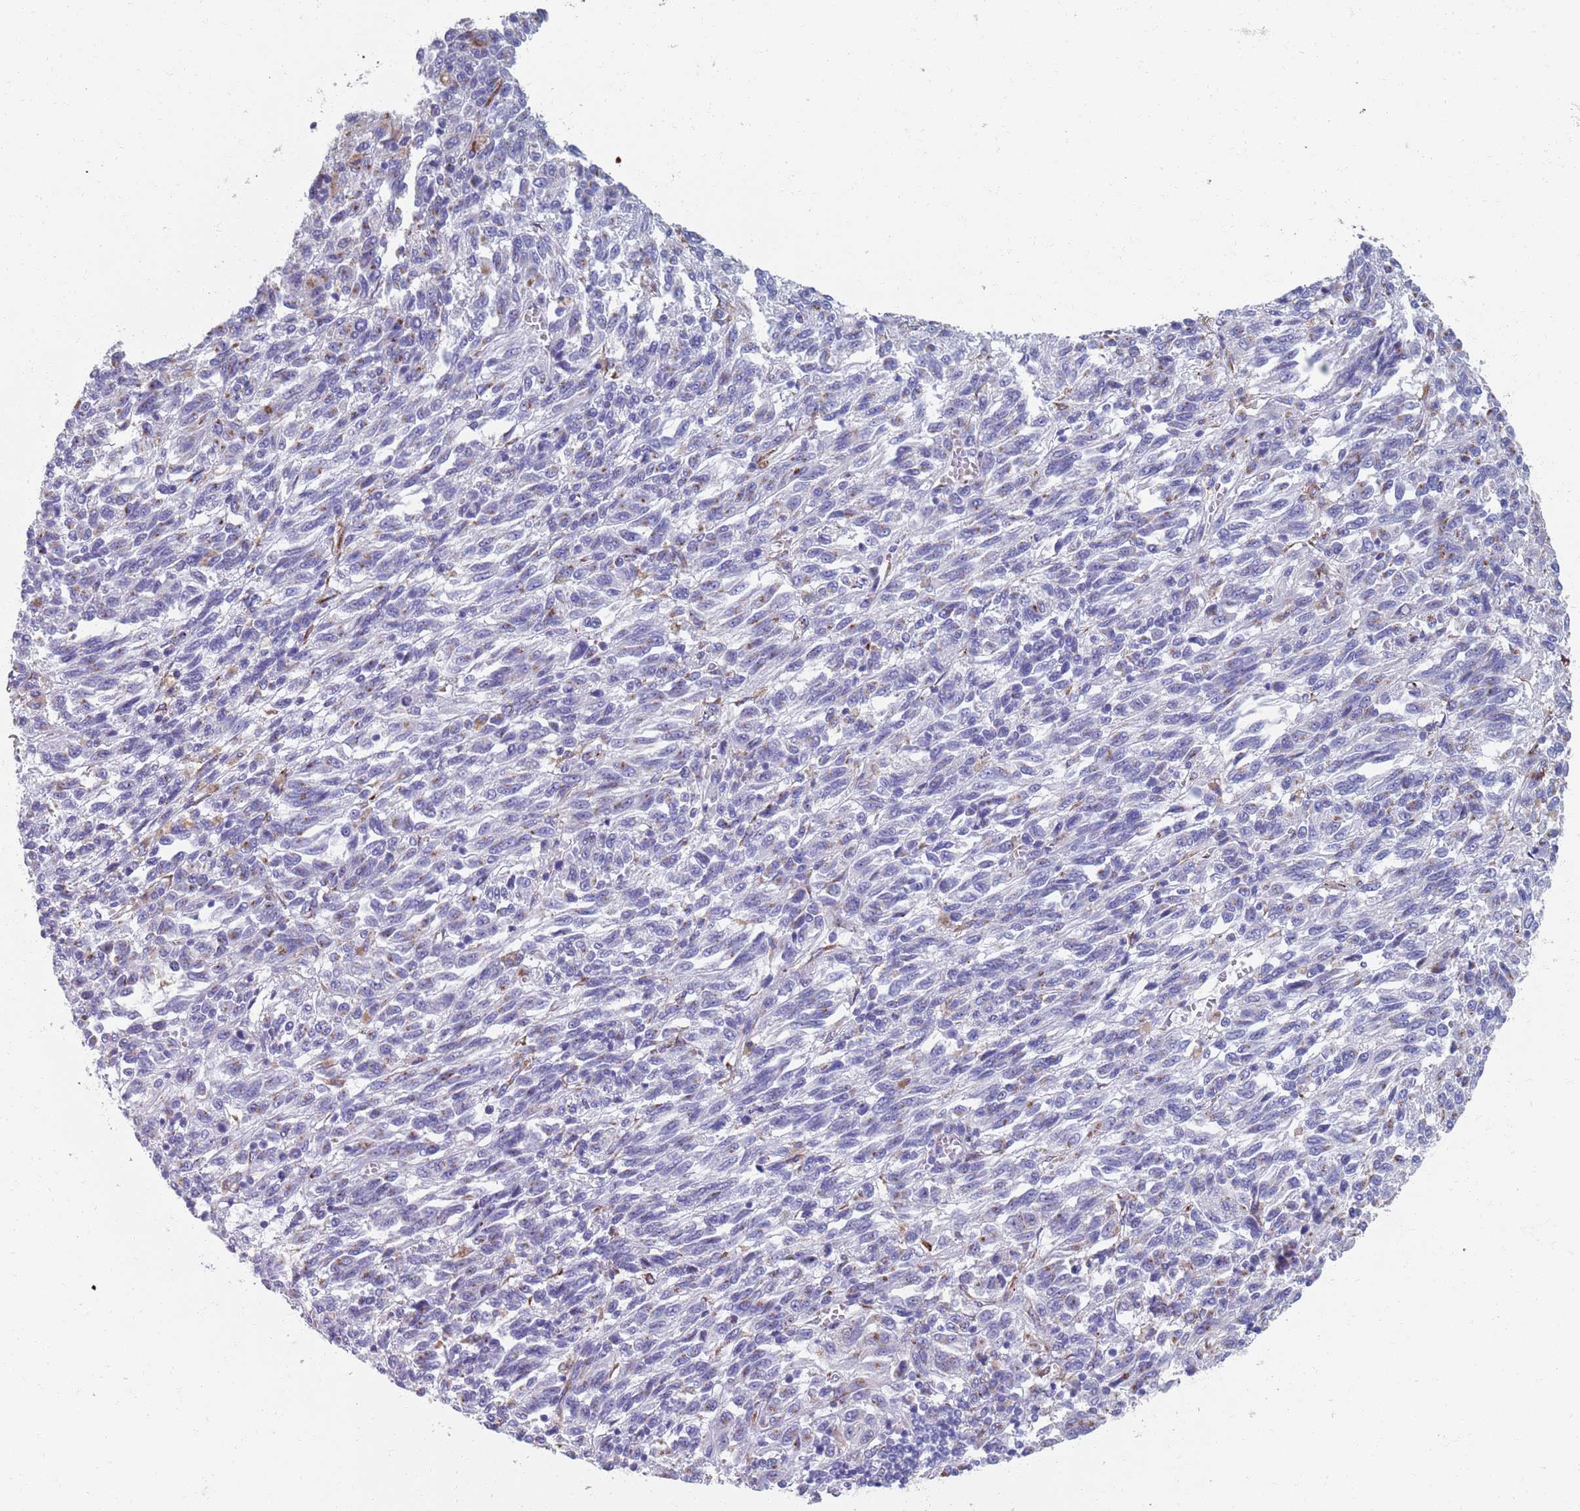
{"staining": {"intensity": "moderate", "quantity": "<25%", "location": "cytoplasmic/membranous"}, "tissue": "melanoma", "cell_type": "Tumor cells", "image_type": "cancer", "snomed": [{"axis": "morphology", "description": "Malignant melanoma, Metastatic site"}, {"axis": "topography", "description": "Lung"}], "caption": "Immunohistochemical staining of malignant melanoma (metastatic site) reveals low levels of moderate cytoplasmic/membranous protein staining in about <25% of tumor cells.", "gene": "PLOD1", "patient": {"sex": "male", "age": 64}}